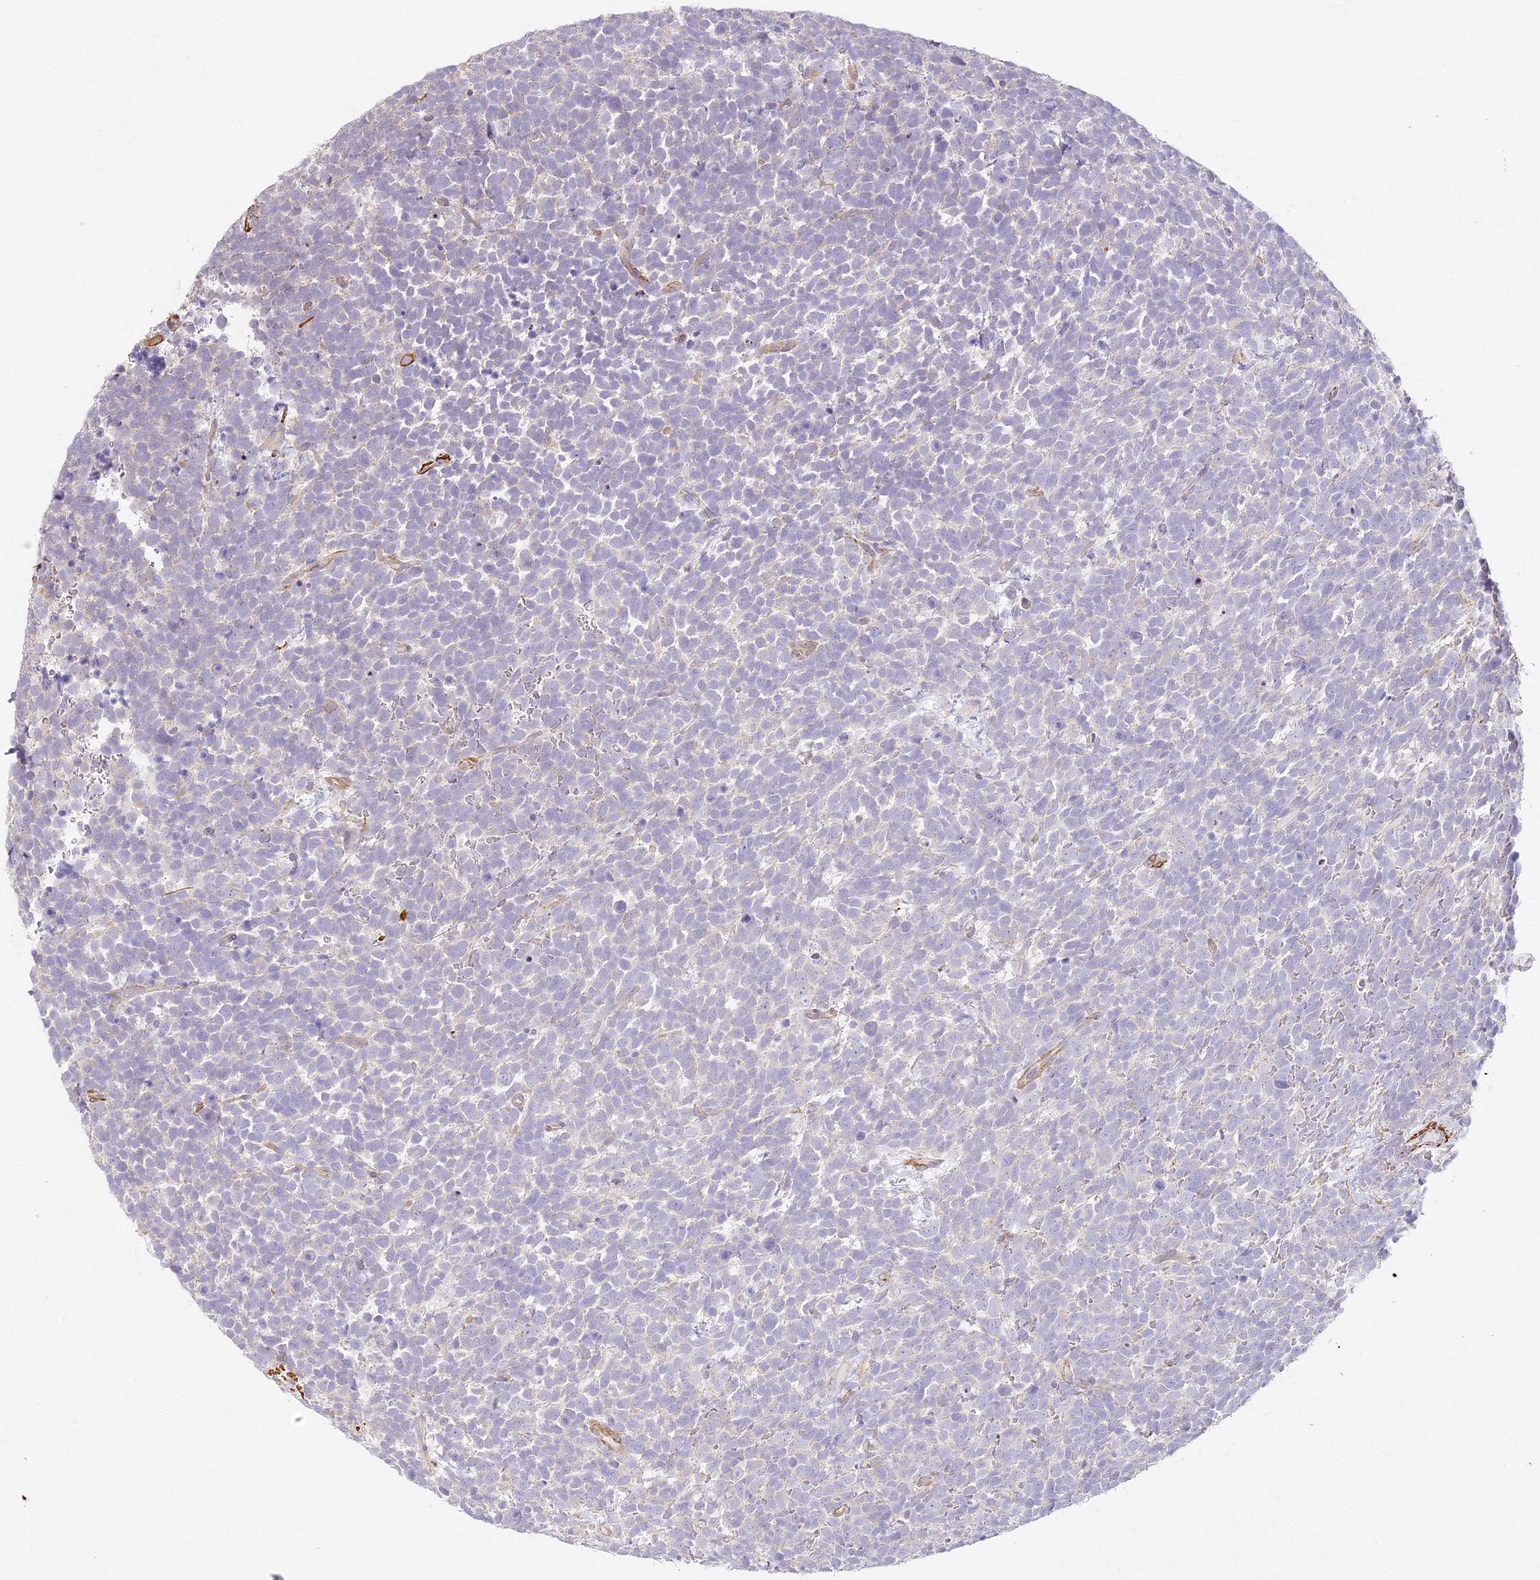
{"staining": {"intensity": "negative", "quantity": "none", "location": "none"}, "tissue": "urothelial cancer", "cell_type": "Tumor cells", "image_type": "cancer", "snomed": [{"axis": "morphology", "description": "Urothelial carcinoma, High grade"}, {"axis": "topography", "description": "Urinary bladder"}], "caption": "This image is of urothelial carcinoma (high-grade) stained with immunohistochemistry to label a protein in brown with the nuclei are counter-stained blue. There is no positivity in tumor cells.", "gene": "MED28", "patient": {"sex": "female", "age": 82}}